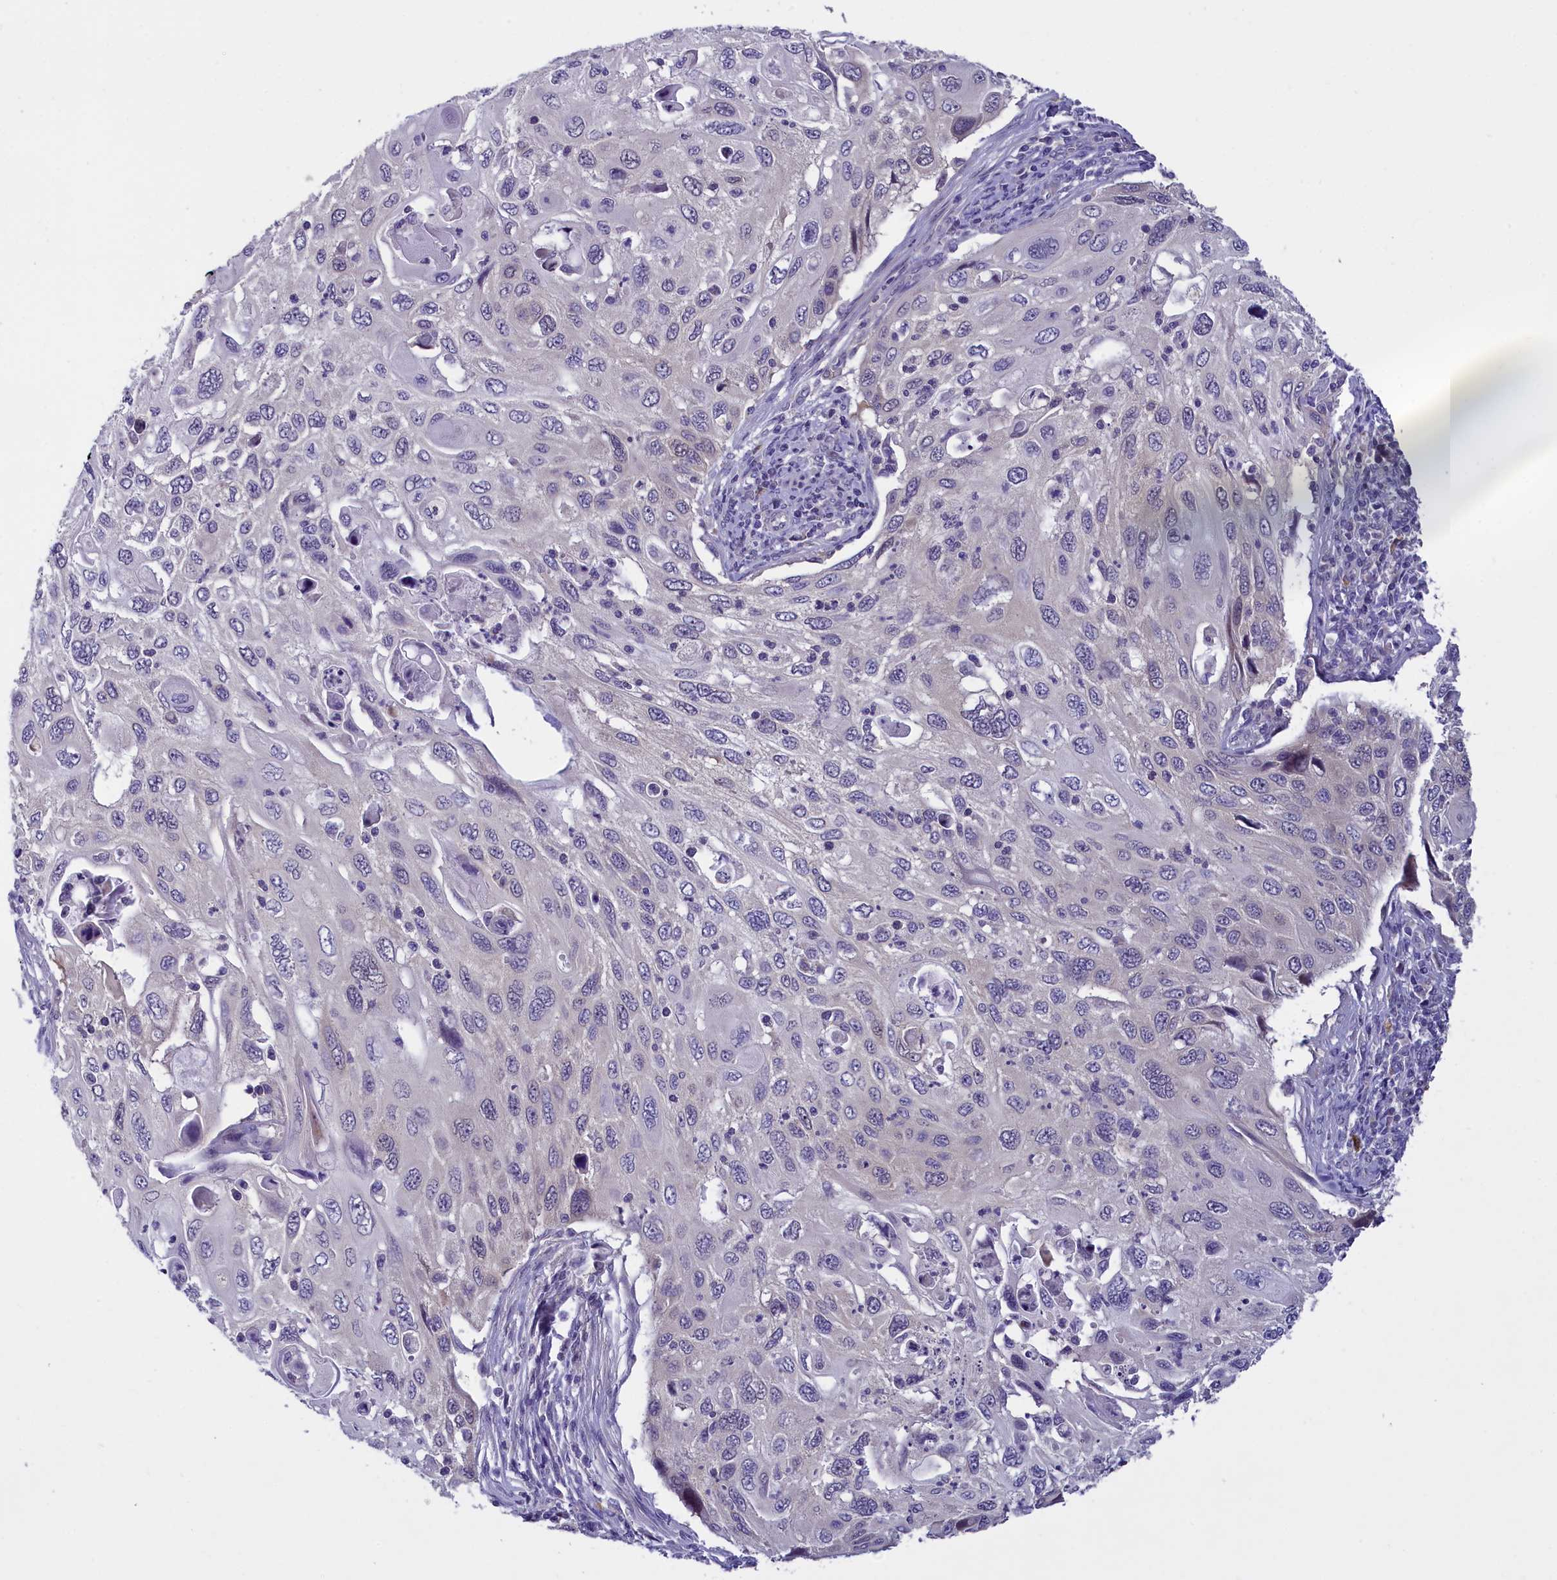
{"staining": {"intensity": "negative", "quantity": "none", "location": "none"}, "tissue": "cervical cancer", "cell_type": "Tumor cells", "image_type": "cancer", "snomed": [{"axis": "morphology", "description": "Squamous cell carcinoma, NOS"}, {"axis": "topography", "description": "Cervix"}], "caption": "Human cervical cancer stained for a protein using immunohistochemistry exhibits no positivity in tumor cells.", "gene": "ENPP6", "patient": {"sex": "female", "age": 70}}